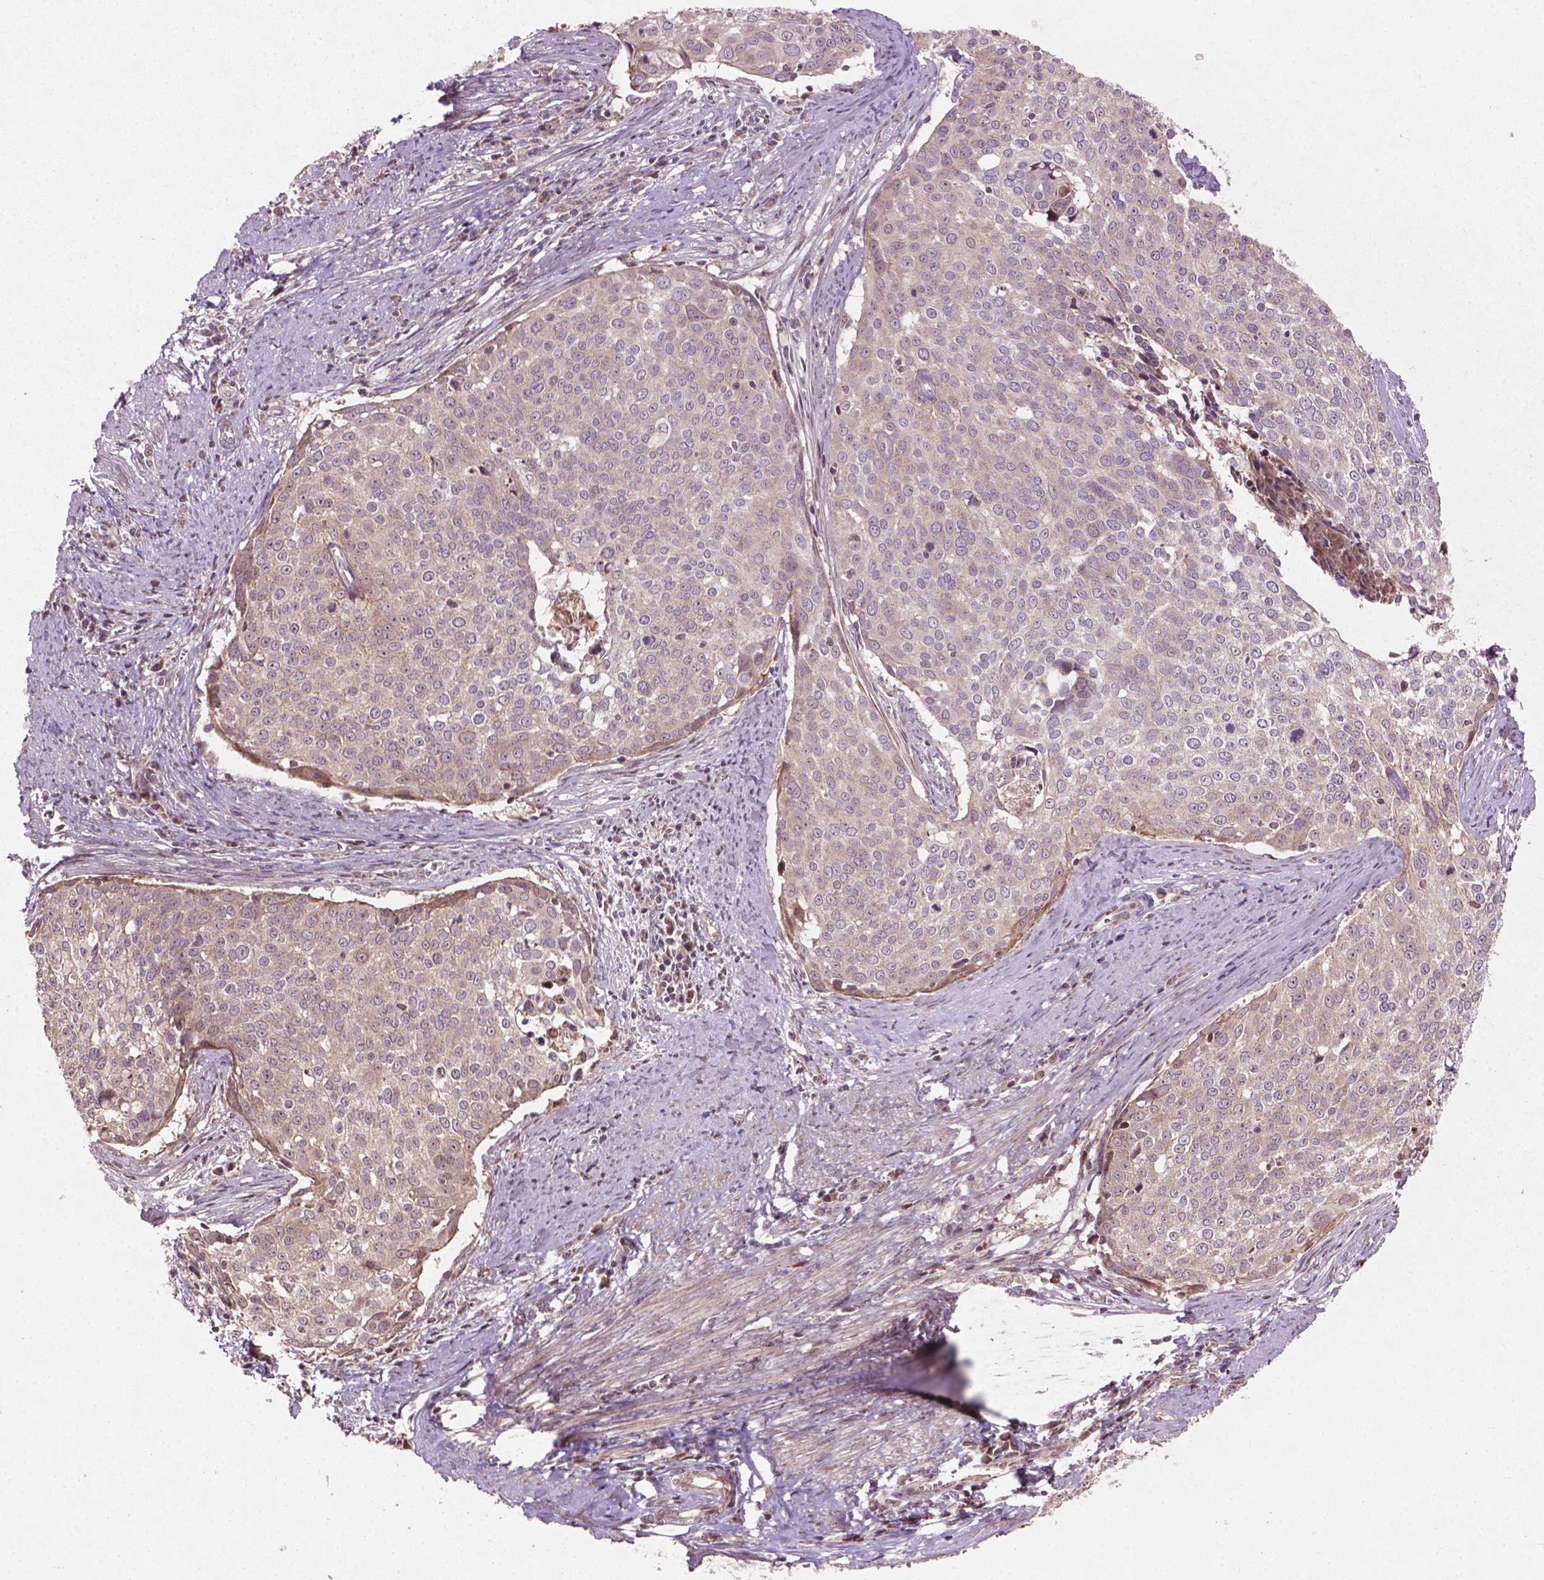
{"staining": {"intensity": "negative", "quantity": "none", "location": "none"}, "tissue": "cervical cancer", "cell_type": "Tumor cells", "image_type": "cancer", "snomed": [{"axis": "morphology", "description": "Squamous cell carcinoma, NOS"}, {"axis": "topography", "description": "Cervix"}], "caption": "Human cervical squamous cell carcinoma stained for a protein using immunohistochemistry (IHC) displays no positivity in tumor cells.", "gene": "B3GALNT2", "patient": {"sex": "female", "age": 39}}